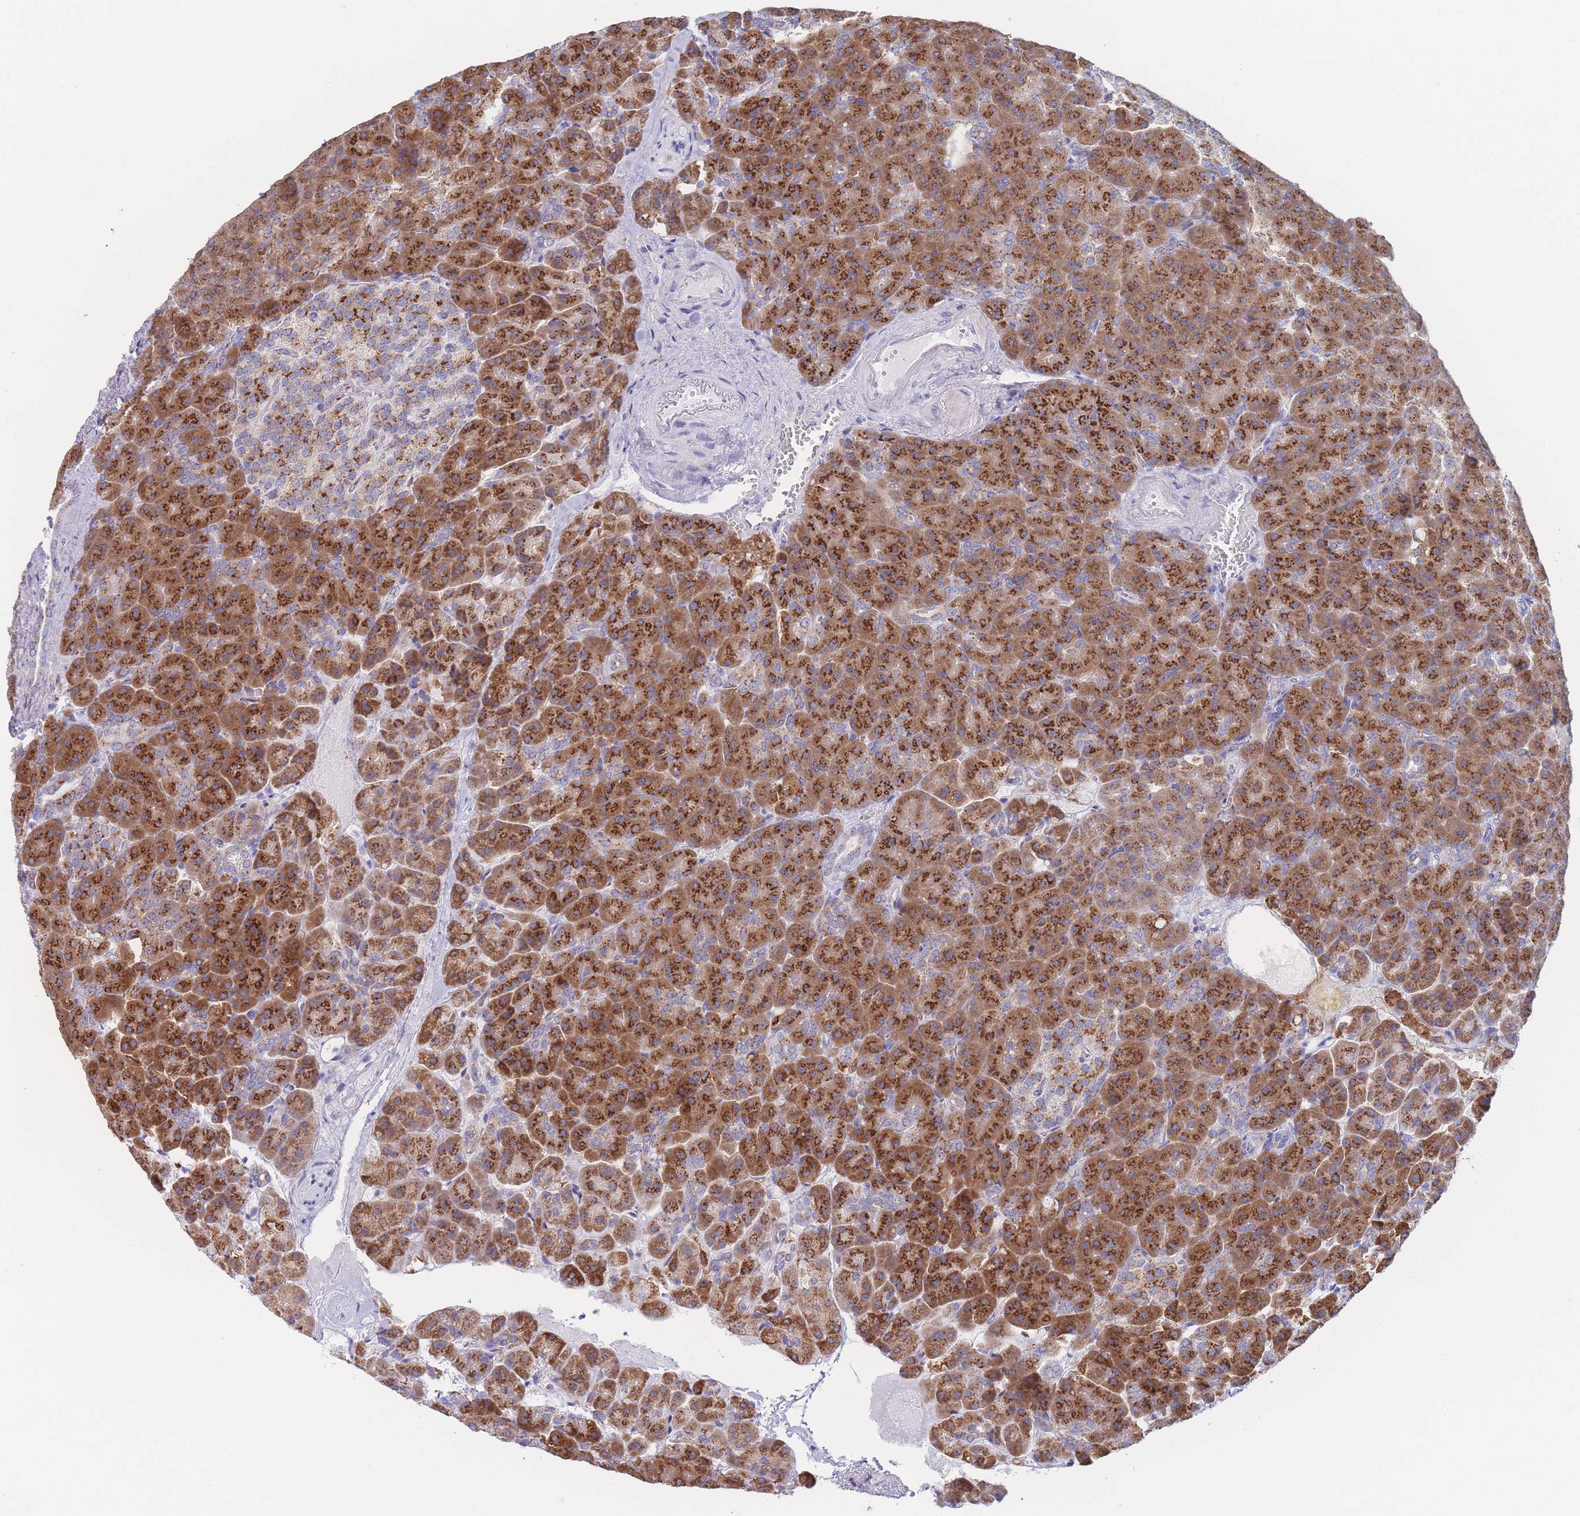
{"staining": {"intensity": "strong", "quantity": ">75%", "location": "cytoplasmic/membranous"}, "tissue": "pancreas", "cell_type": "Exocrine glandular cells", "image_type": "normal", "snomed": [{"axis": "morphology", "description": "Normal tissue, NOS"}, {"axis": "topography", "description": "Pancreas"}], "caption": "Immunohistochemical staining of normal pancreas shows high levels of strong cytoplasmic/membranous staining in about >75% of exocrine glandular cells. Ihc stains the protein of interest in brown and the nuclei are stained blue.", "gene": "MRPL30", "patient": {"sex": "female", "age": 74}}